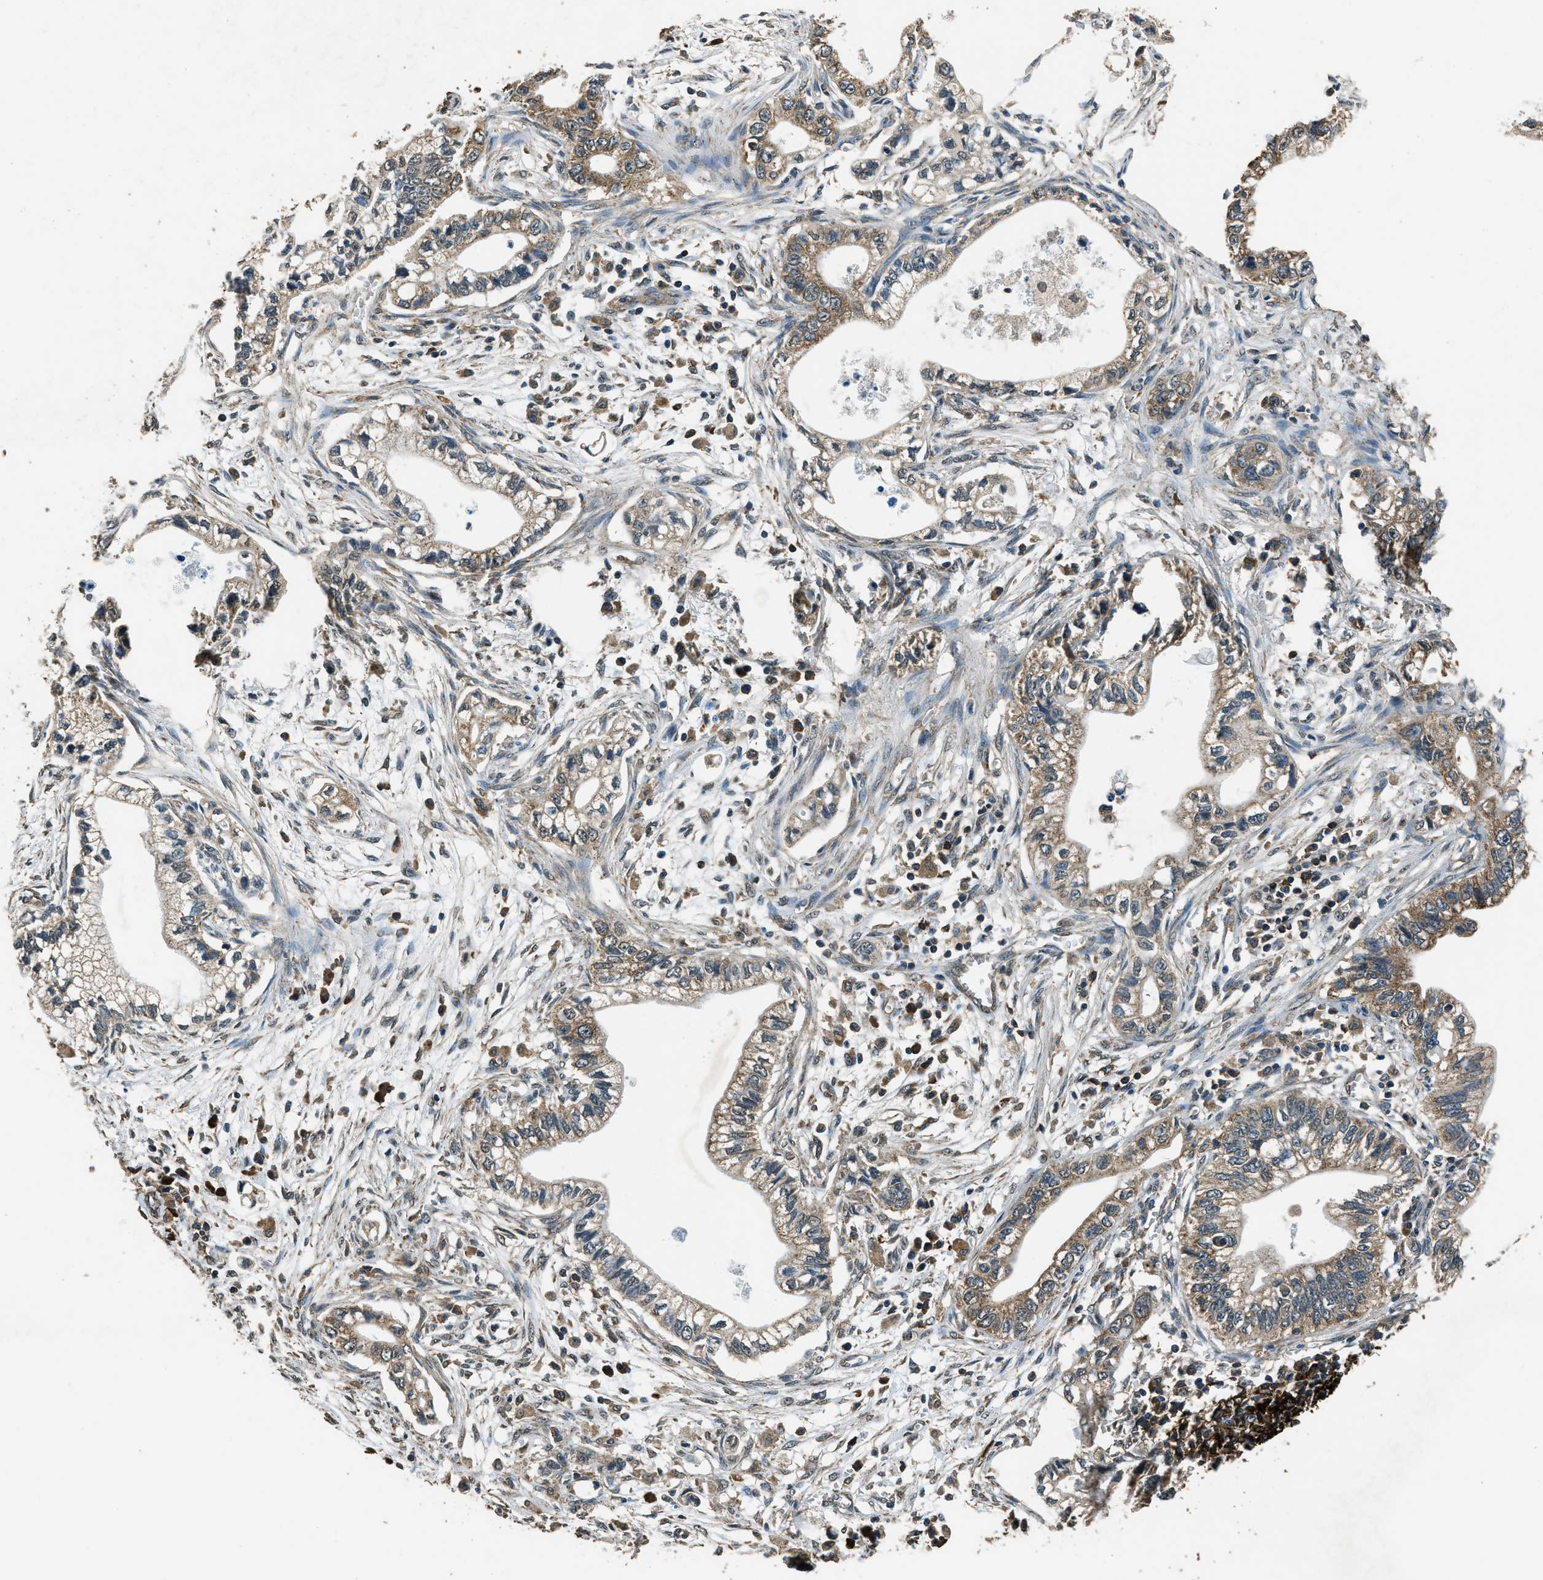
{"staining": {"intensity": "weak", "quantity": ">75%", "location": "cytoplasmic/membranous"}, "tissue": "pancreatic cancer", "cell_type": "Tumor cells", "image_type": "cancer", "snomed": [{"axis": "morphology", "description": "Adenocarcinoma, NOS"}, {"axis": "topography", "description": "Pancreas"}], "caption": "This photomicrograph shows adenocarcinoma (pancreatic) stained with immunohistochemistry to label a protein in brown. The cytoplasmic/membranous of tumor cells show weak positivity for the protein. Nuclei are counter-stained blue.", "gene": "SALL3", "patient": {"sex": "male", "age": 56}}